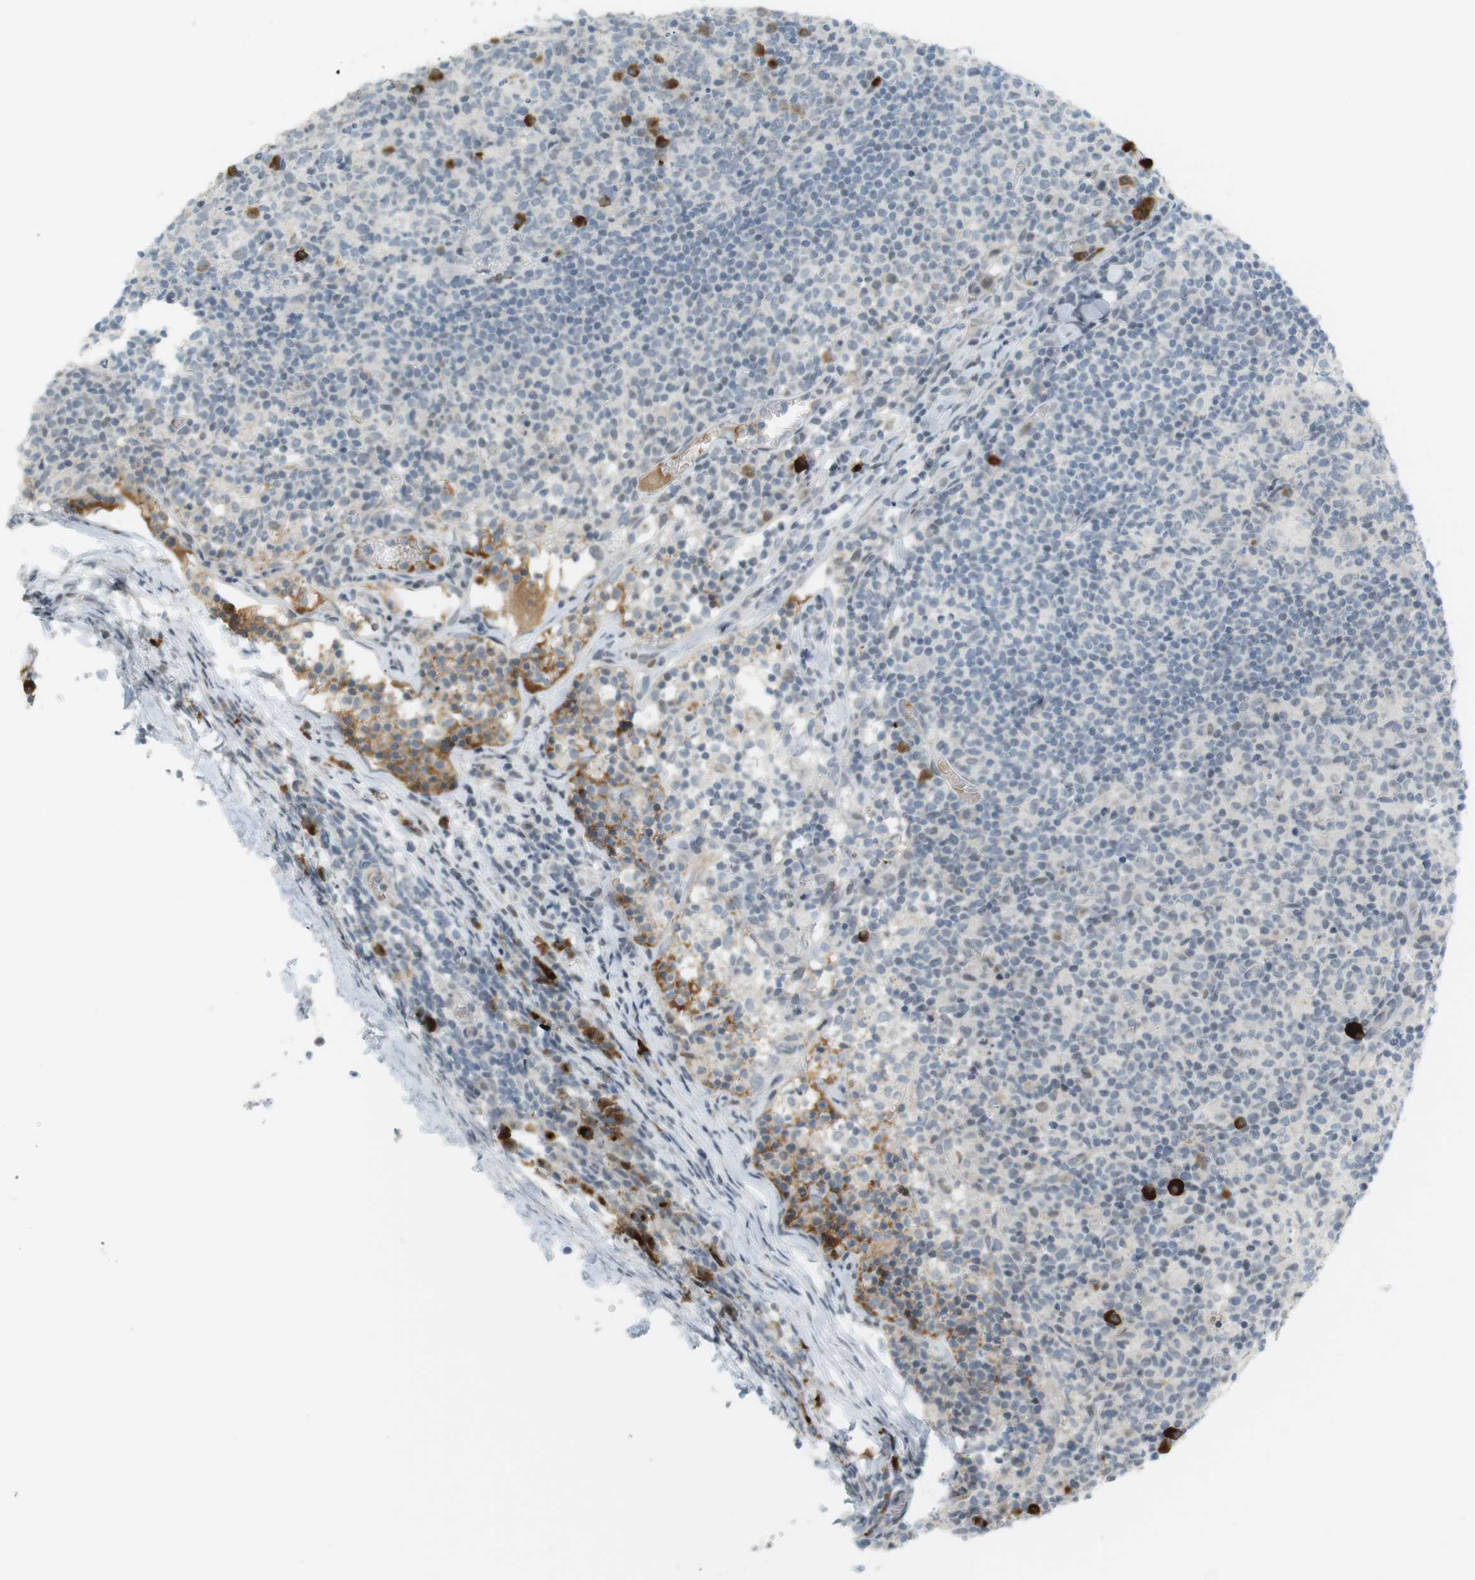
{"staining": {"intensity": "moderate", "quantity": "<25%", "location": "cytoplasmic/membranous"}, "tissue": "lymph node", "cell_type": "Germinal center cells", "image_type": "normal", "snomed": [{"axis": "morphology", "description": "Normal tissue, NOS"}, {"axis": "morphology", "description": "Inflammation, NOS"}, {"axis": "topography", "description": "Lymph node"}], "caption": "Protein analysis of unremarkable lymph node reveals moderate cytoplasmic/membranous staining in about <25% of germinal center cells.", "gene": "DMC1", "patient": {"sex": "male", "age": 55}}